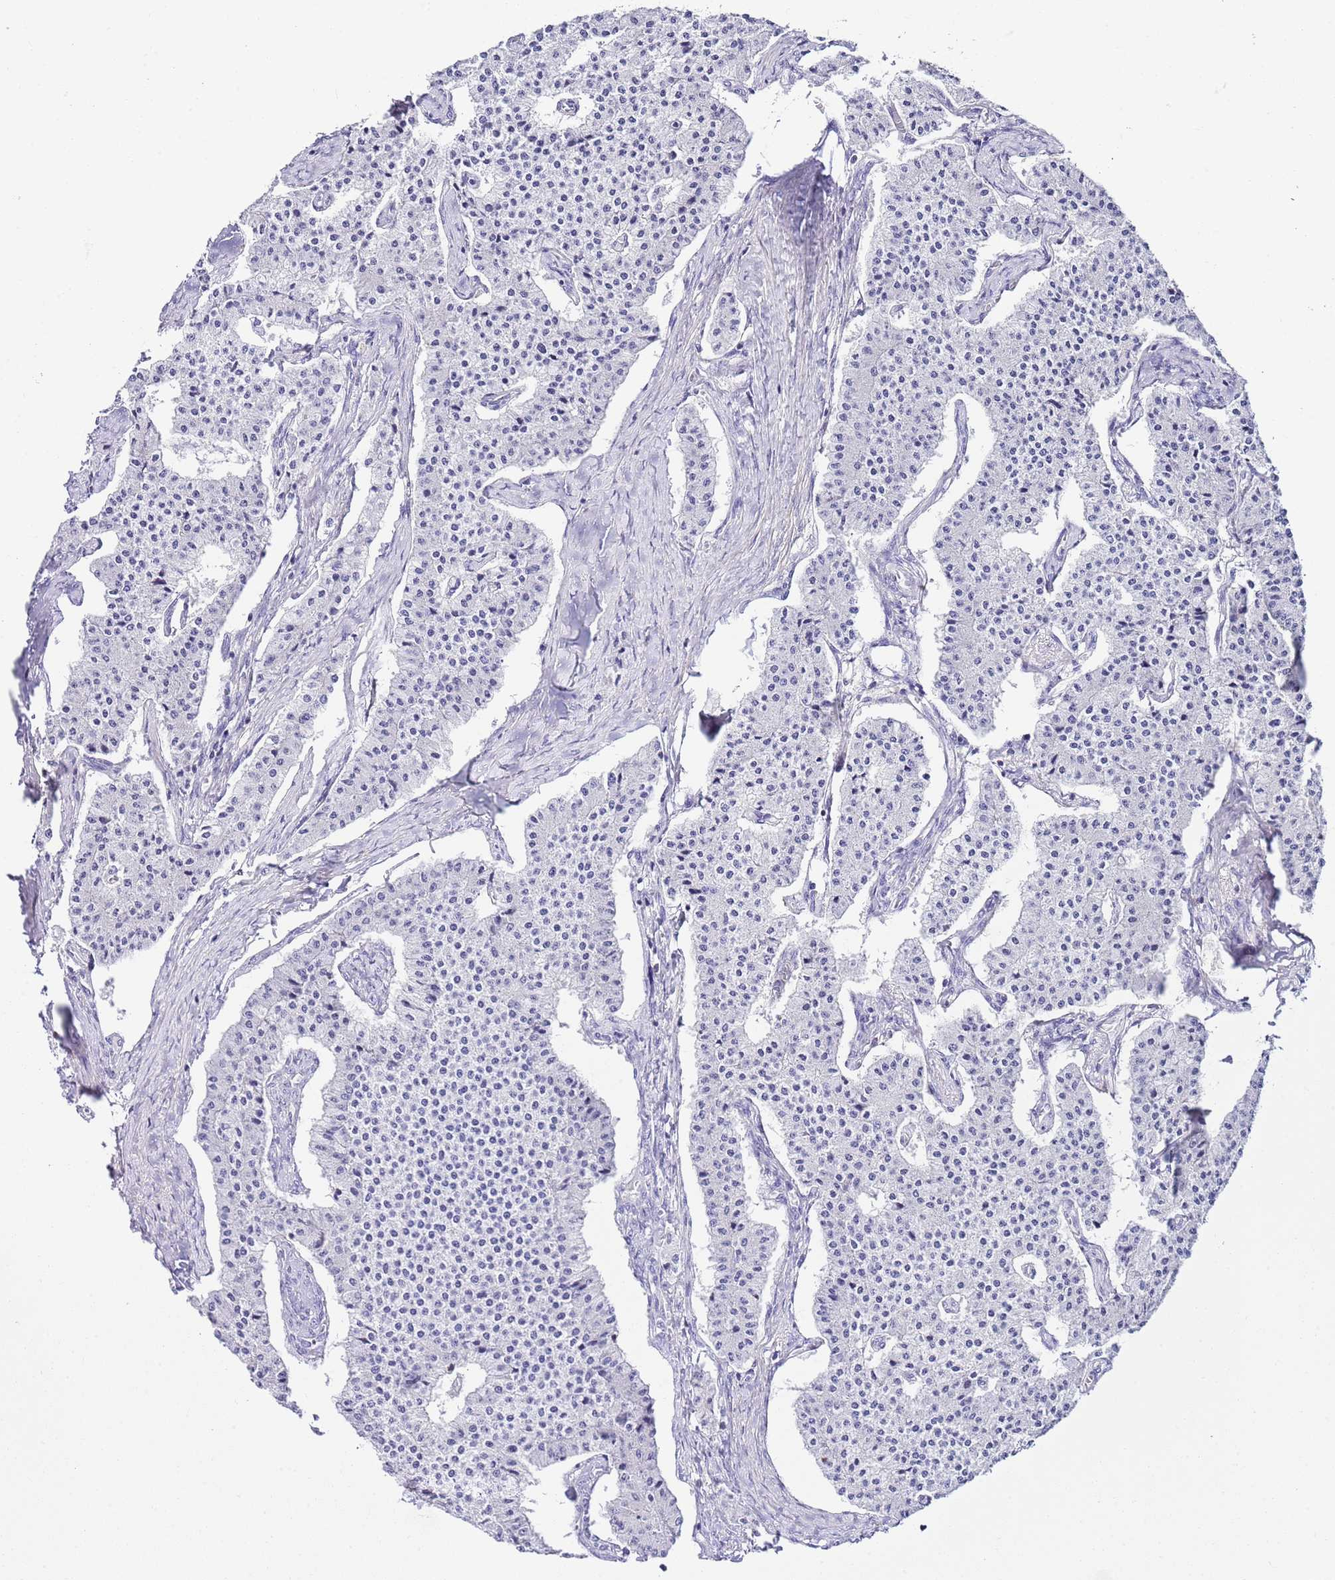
{"staining": {"intensity": "negative", "quantity": "none", "location": "none"}, "tissue": "carcinoid", "cell_type": "Tumor cells", "image_type": "cancer", "snomed": [{"axis": "morphology", "description": "Carcinoid, malignant, NOS"}, {"axis": "topography", "description": "Colon"}], "caption": "A high-resolution image shows IHC staining of malignant carcinoid, which displays no significant staining in tumor cells.", "gene": "CNN2", "patient": {"sex": "female", "age": 52}}